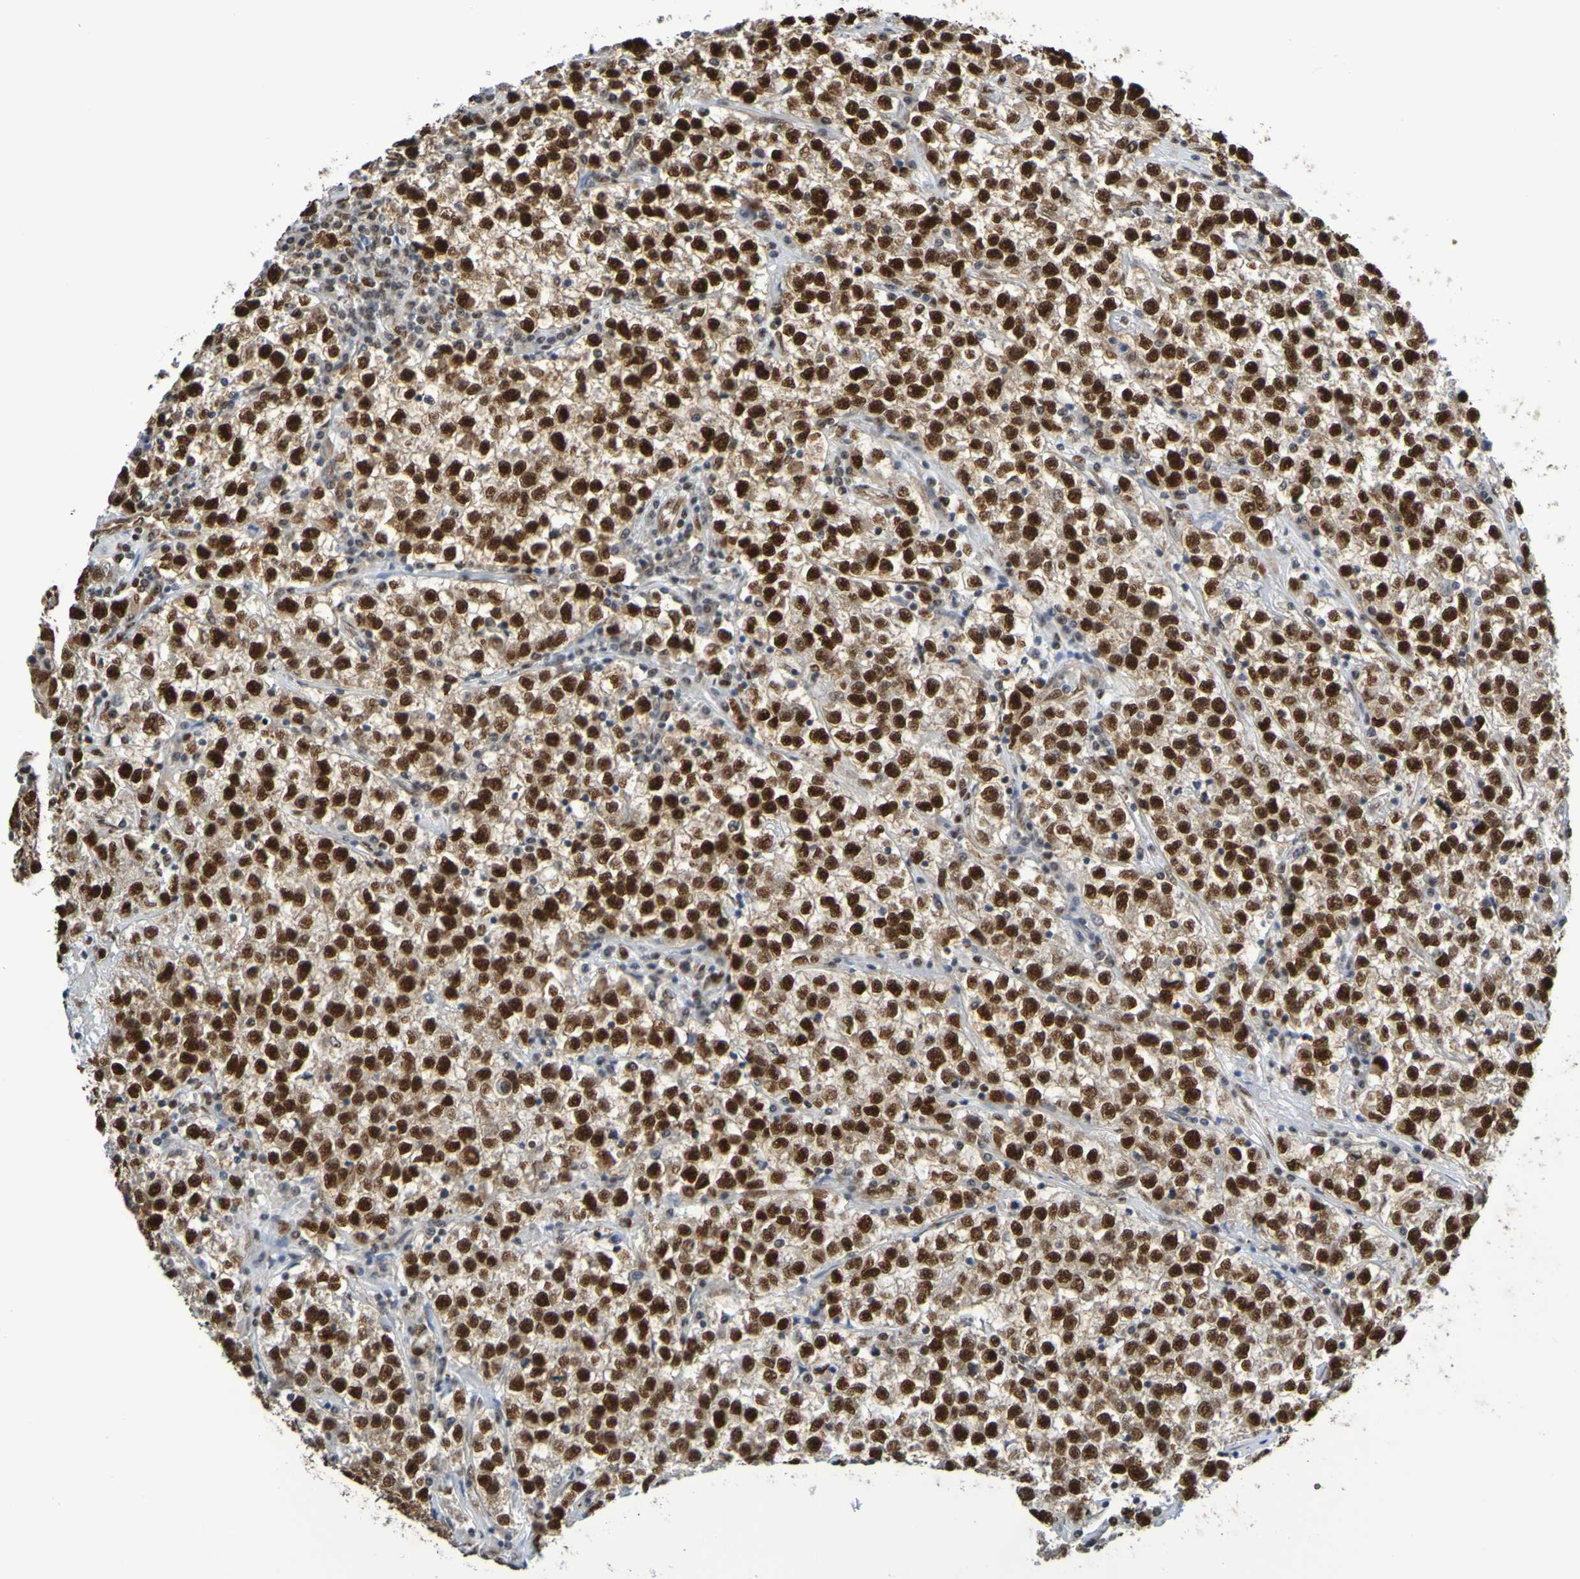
{"staining": {"intensity": "strong", "quantity": ">75%", "location": "nuclear"}, "tissue": "testis cancer", "cell_type": "Tumor cells", "image_type": "cancer", "snomed": [{"axis": "morphology", "description": "Seminoma, NOS"}, {"axis": "topography", "description": "Testis"}], "caption": "Approximately >75% of tumor cells in human testis cancer demonstrate strong nuclear protein positivity as visualized by brown immunohistochemical staining.", "gene": "HDAC2", "patient": {"sex": "male", "age": 22}}